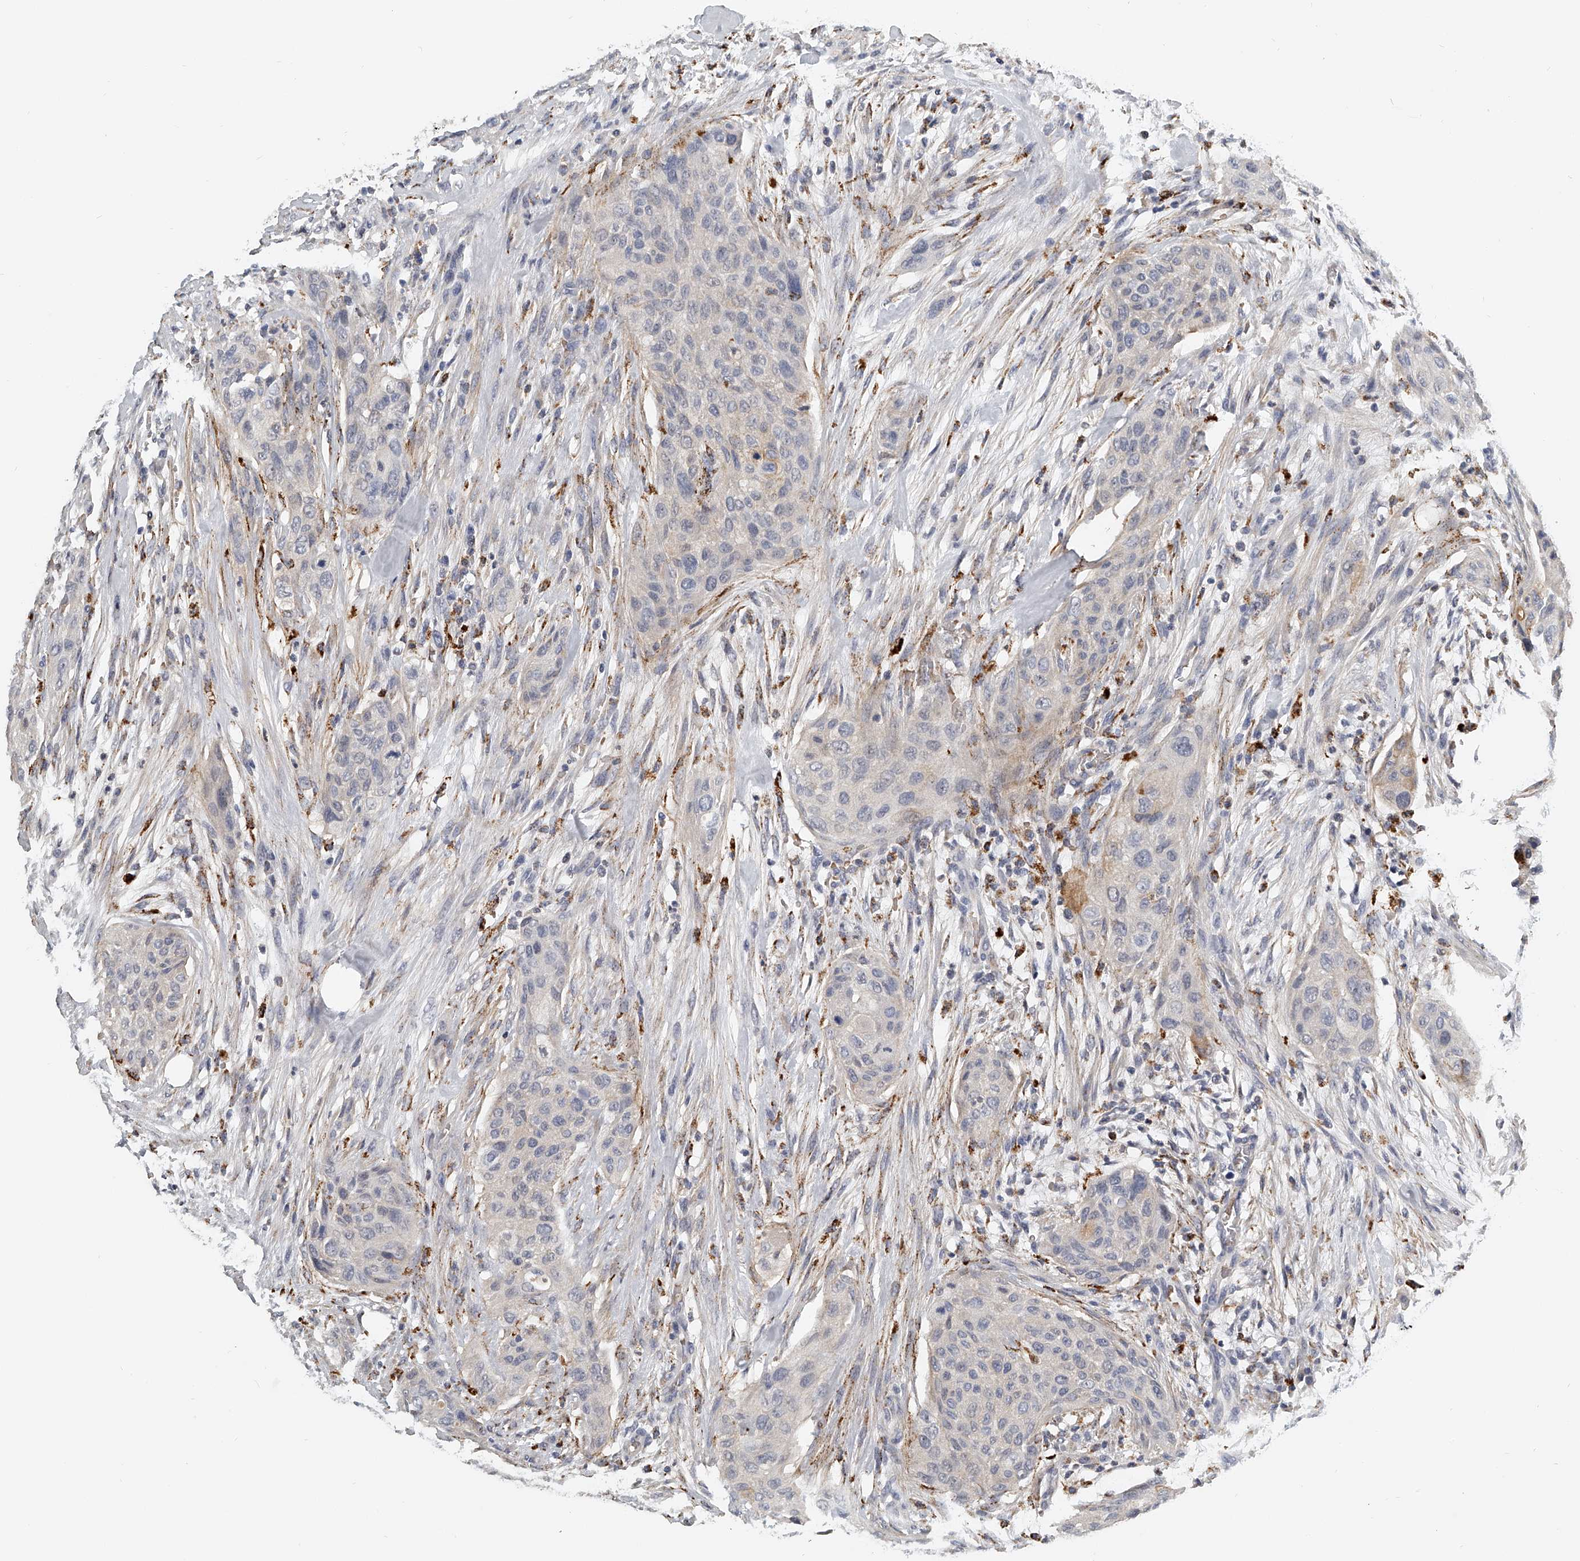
{"staining": {"intensity": "negative", "quantity": "none", "location": "none"}, "tissue": "urothelial cancer", "cell_type": "Tumor cells", "image_type": "cancer", "snomed": [{"axis": "morphology", "description": "Urothelial carcinoma, High grade"}, {"axis": "topography", "description": "Urinary bladder"}], "caption": "Tumor cells are negative for protein expression in human urothelial cancer.", "gene": "KLHL7", "patient": {"sex": "male", "age": 35}}